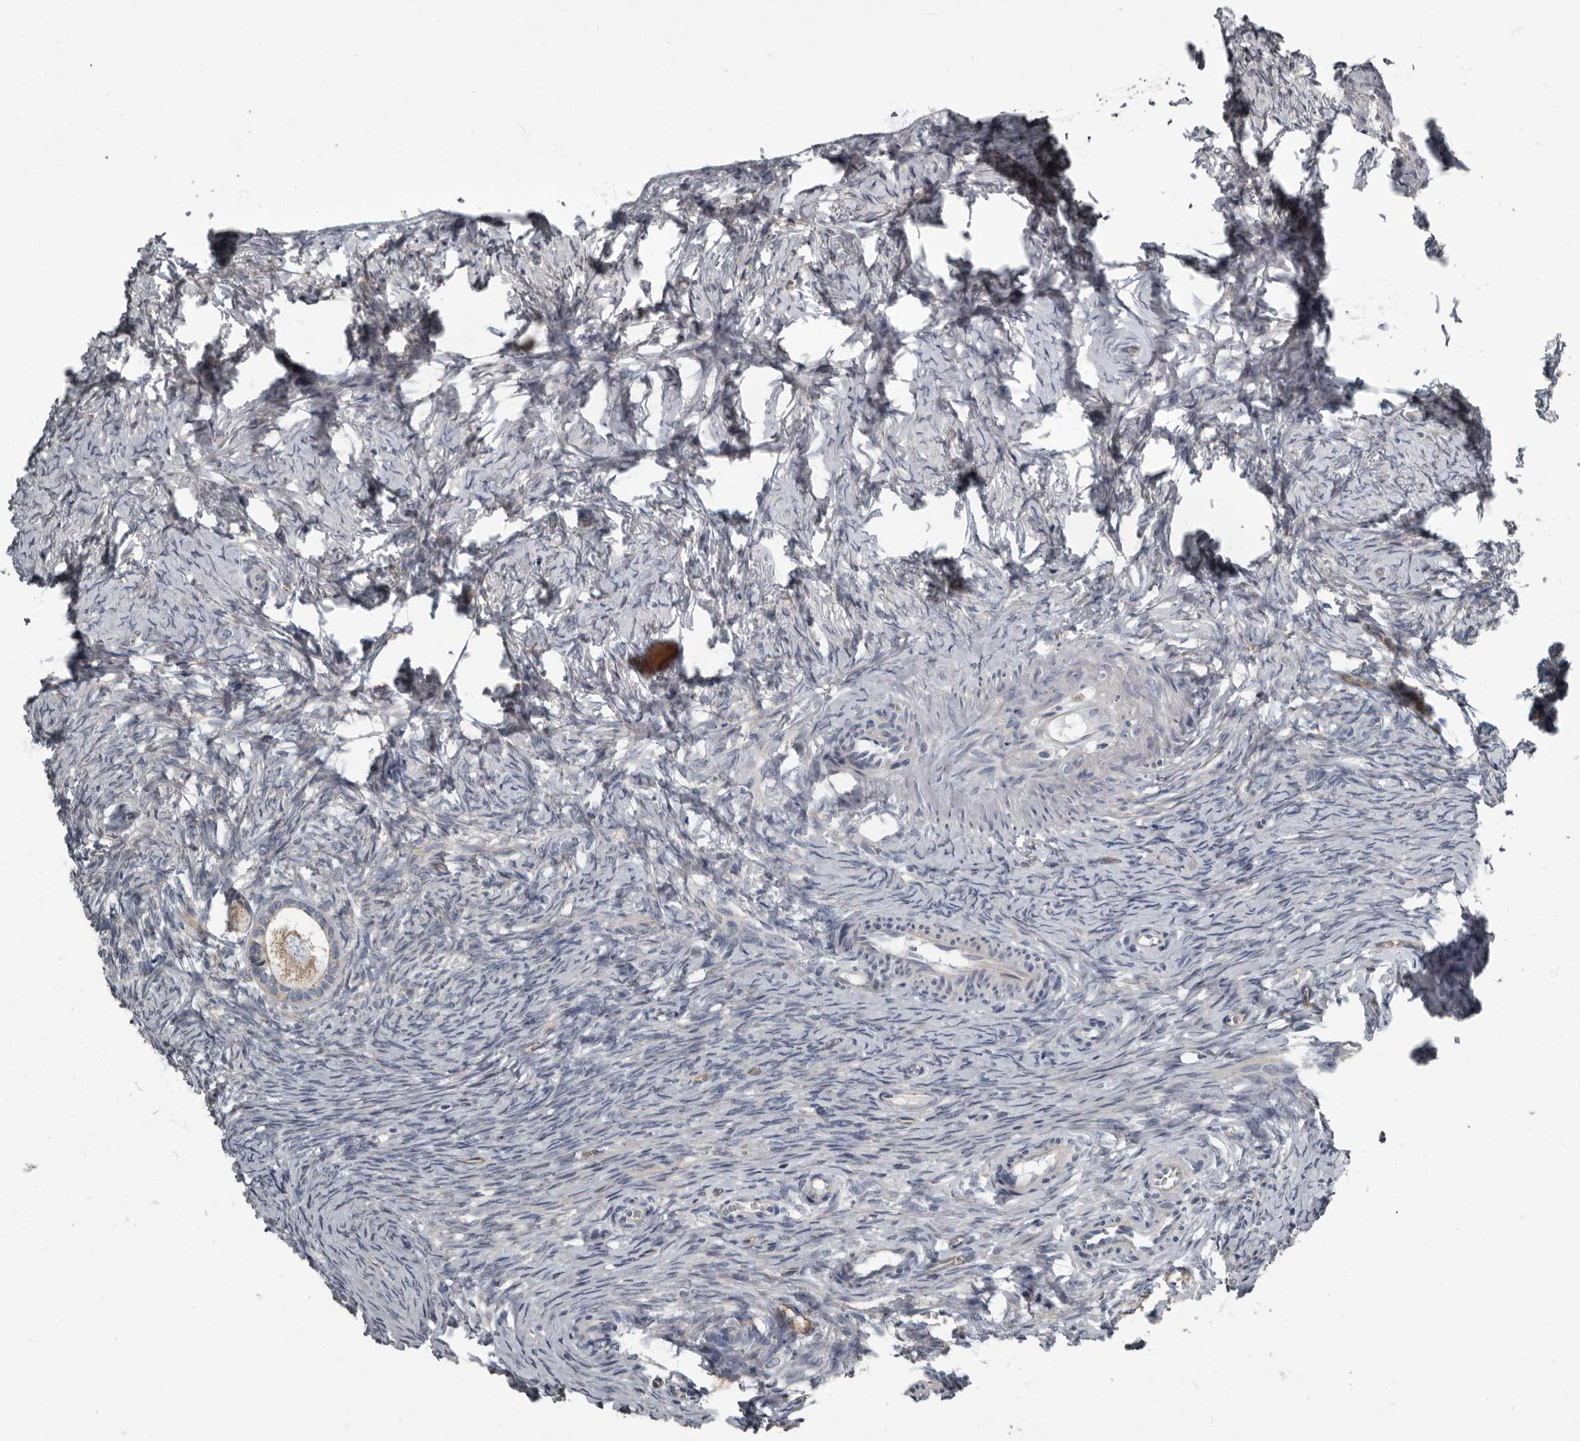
{"staining": {"intensity": "weak", "quantity": "25%-75%", "location": "cytoplasmic/membranous"}, "tissue": "ovary", "cell_type": "Follicle cells", "image_type": "normal", "snomed": [{"axis": "morphology", "description": "Adenocarcinoma, NOS"}, {"axis": "topography", "description": "Endometrium"}], "caption": "About 25%-75% of follicle cells in benign ovary demonstrate weak cytoplasmic/membranous protein expression as visualized by brown immunohistochemical staining.", "gene": "TPD52L1", "patient": {"sex": "female", "age": 32}}